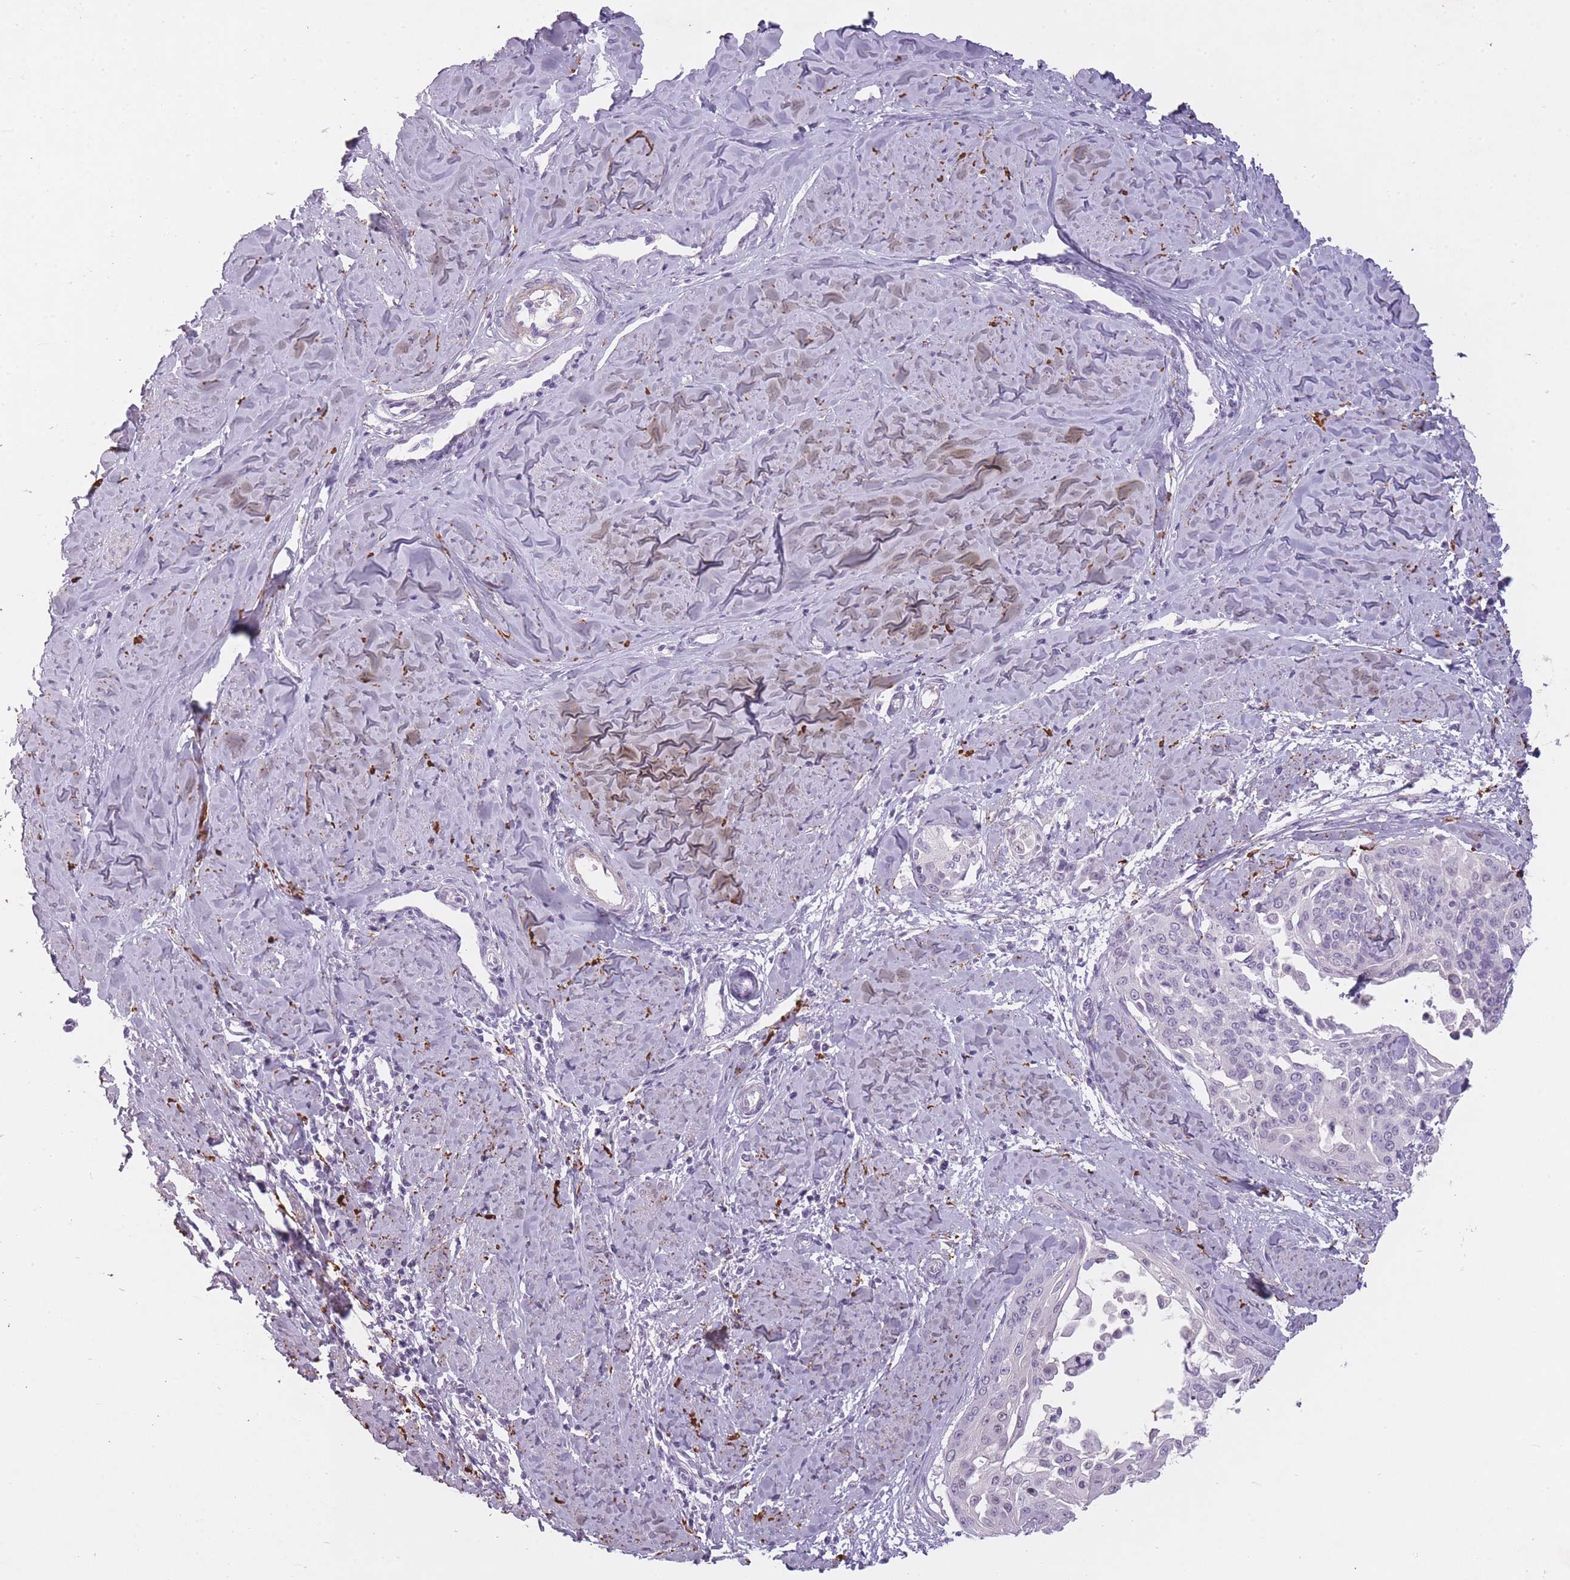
{"staining": {"intensity": "negative", "quantity": "none", "location": "none"}, "tissue": "cervical cancer", "cell_type": "Tumor cells", "image_type": "cancer", "snomed": [{"axis": "morphology", "description": "Squamous cell carcinoma, NOS"}, {"axis": "topography", "description": "Cervix"}], "caption": "Human cervical cancer (squamous cell carcinoma) stained for a protein using immunohistochemistry (IHC) demonstrates no expression in tumor cells.", "gene": "RFX4", "patient": {"sex": "female", "age": 44}}